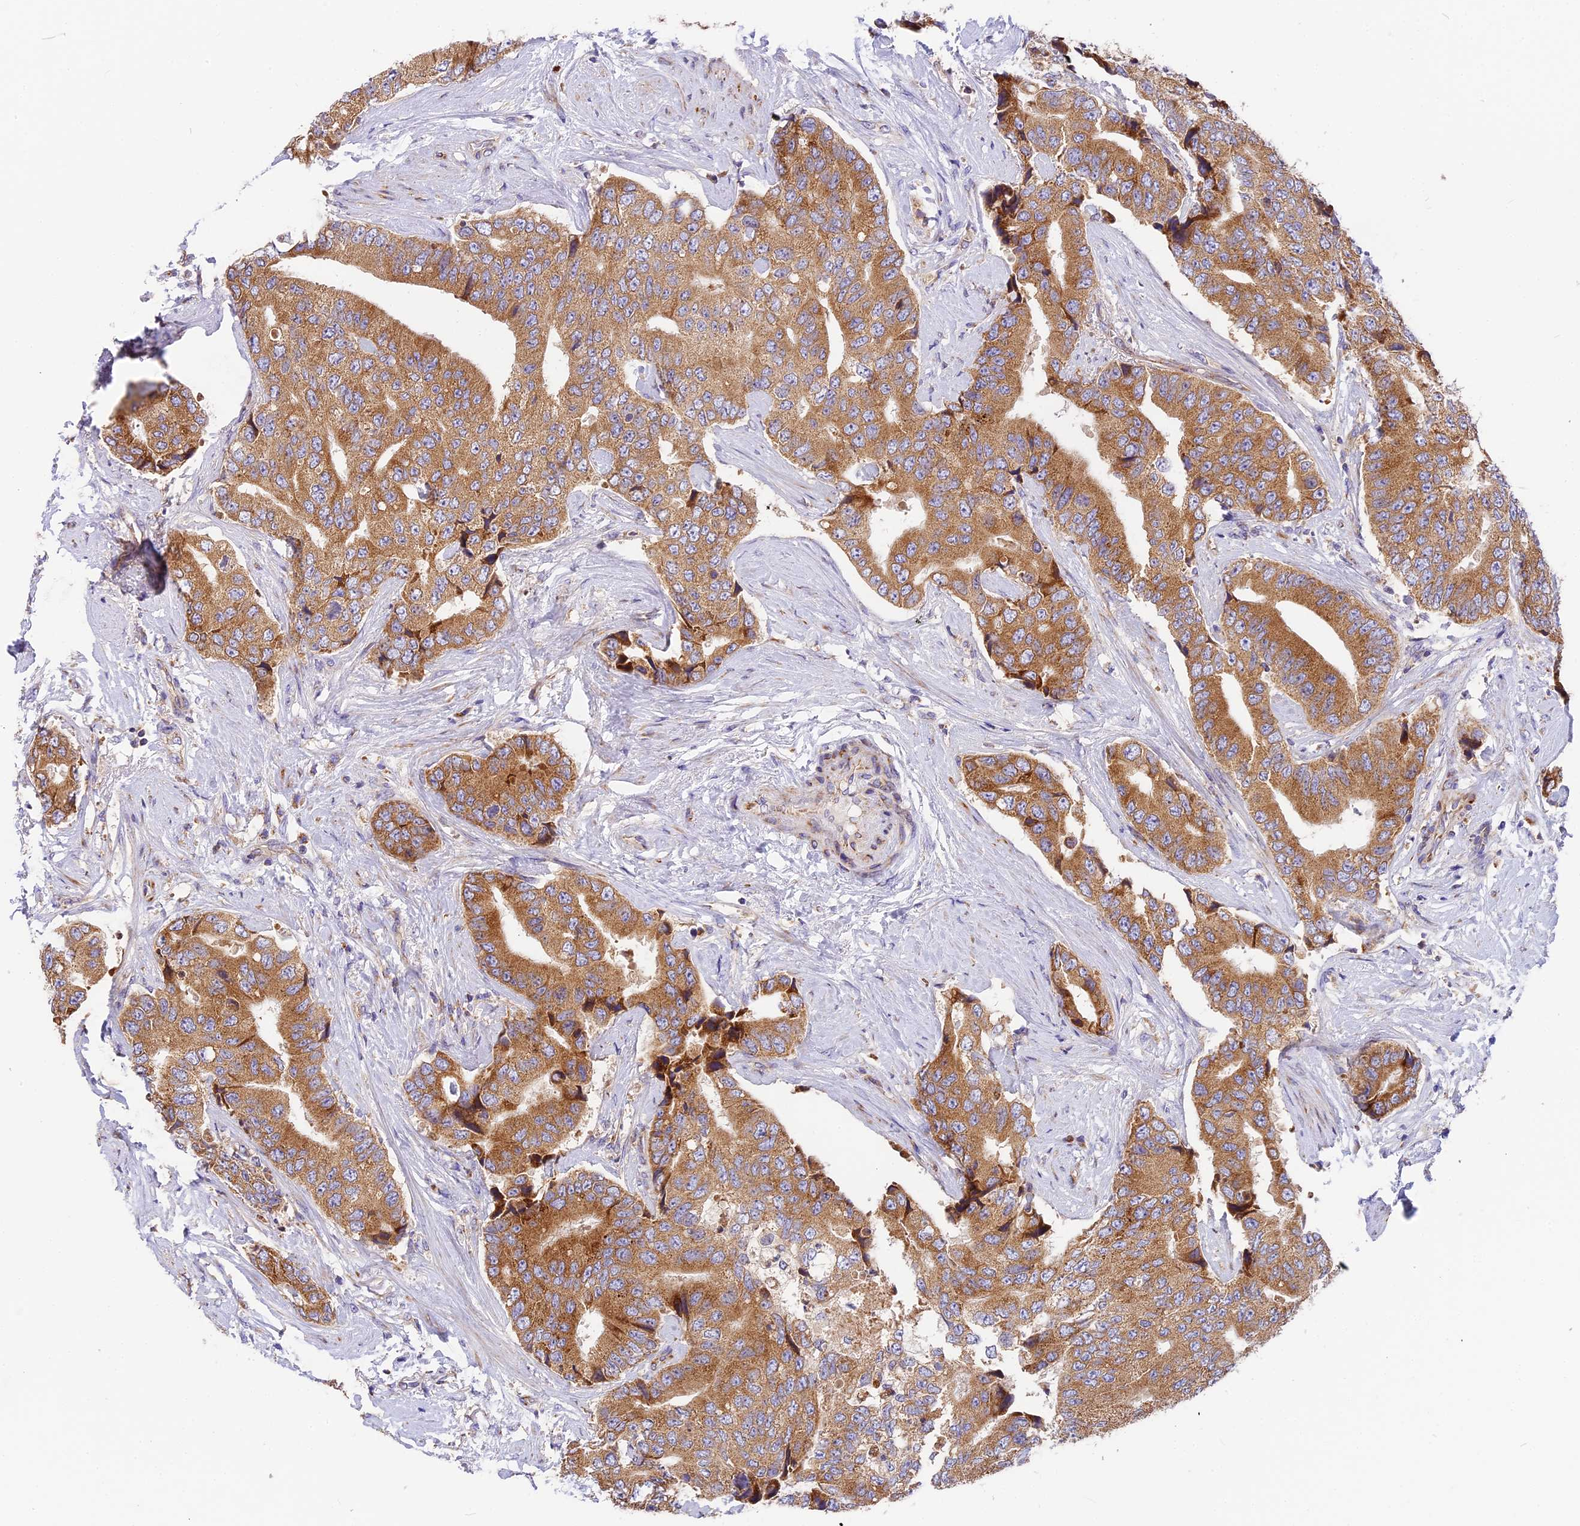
{"staining": {"intensity": "moderate", "quantity": ">75%", "location": "cytoplasmic/membranous"}, "tissue": "prostate cancer", "cell_type": "Tumor cells", "image_type": "cancer", "snomed": [{"axis": "morphology", "description": "Adenocarcinoma, High grade"}, {"axis": "topography", "description": "Prostate"}], "caption": "Protein staining of prostate high-grade adenocarcinoma tissue demonstrates moderate cytoplasmic/membranous positivity in about >75% of tumor cells.", "gene": "MRAS", "patient": {"sex": "male", "age": 70}}